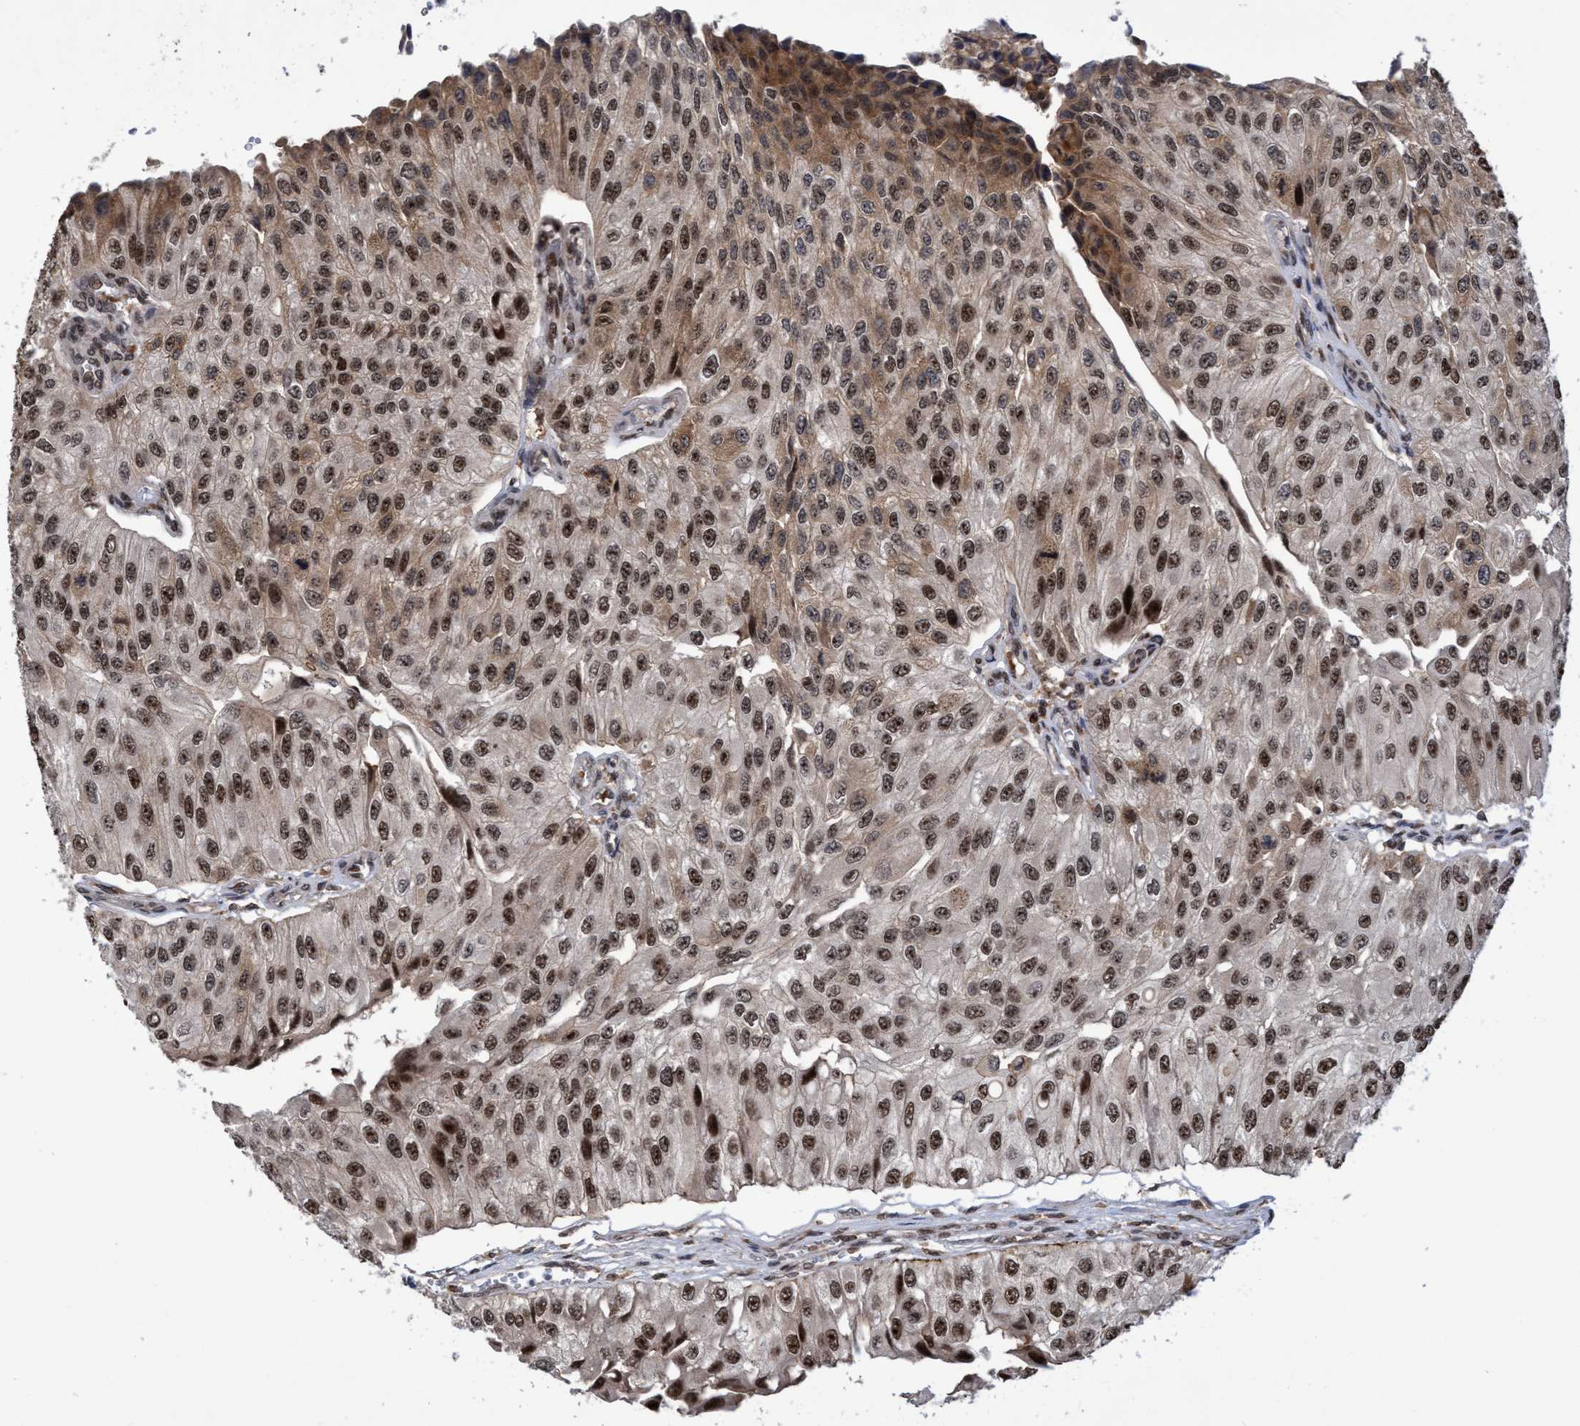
{"staining": {"intensity": "moderate", "quantity": ">75%", "location": "cytoplasmic/membranous,nuclear"}, "tissue": "urothelial cancer", "cell_type": "Tumor cells", "image_type": "cancer", "snomed": [{"axis": "morphology", "description": "Urothelial carcinoma, High grade"}, {"axis": "topography", "description": "Kidney"}, {"axis": "topography", "description": "Urinary bladder"}], "caption": "A brown stain shows moderate cytoplasmic/membranous and nuclear expression of a protein in urothelial cancer tumor cells.", "gene": "GTF2F1", "patient": {"sex": "male", "age": 77}}